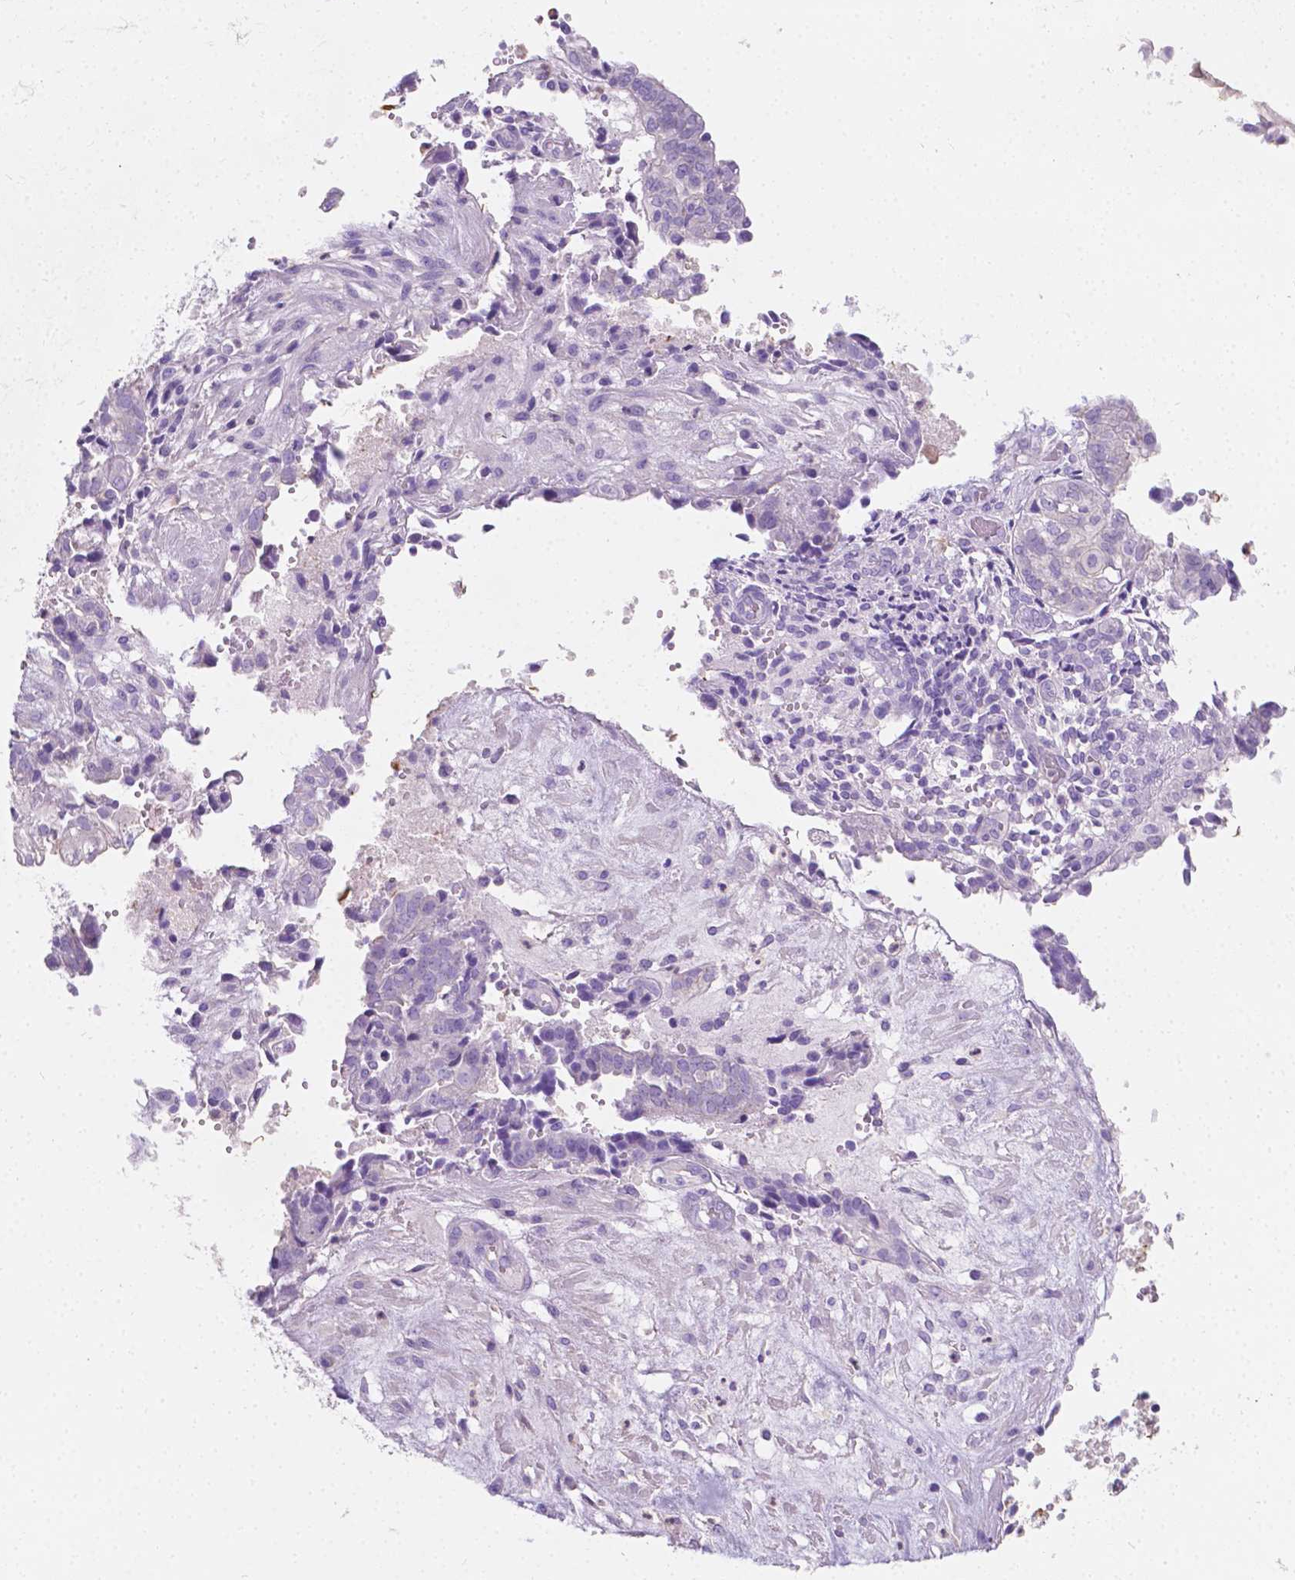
{"staining": {"intensity": "negative", "quantity": "none", "location": "none"}, "tissue": "ovarian cancer", "cell_type": "Tumor cells", "image_type": "cancer", "snomed": [{"axis": "morphology", "description": "Carcinoma, endometroid"}, {"axis": "topography", "description": "Ovary"}], "caption": "Immunohistochemical staining of ovarian cancer (endometroid carcinoma) shows no significant expression in tumor cells.", "gene": "GNAO1", "patient": {"sex": "female", "age": 64}}